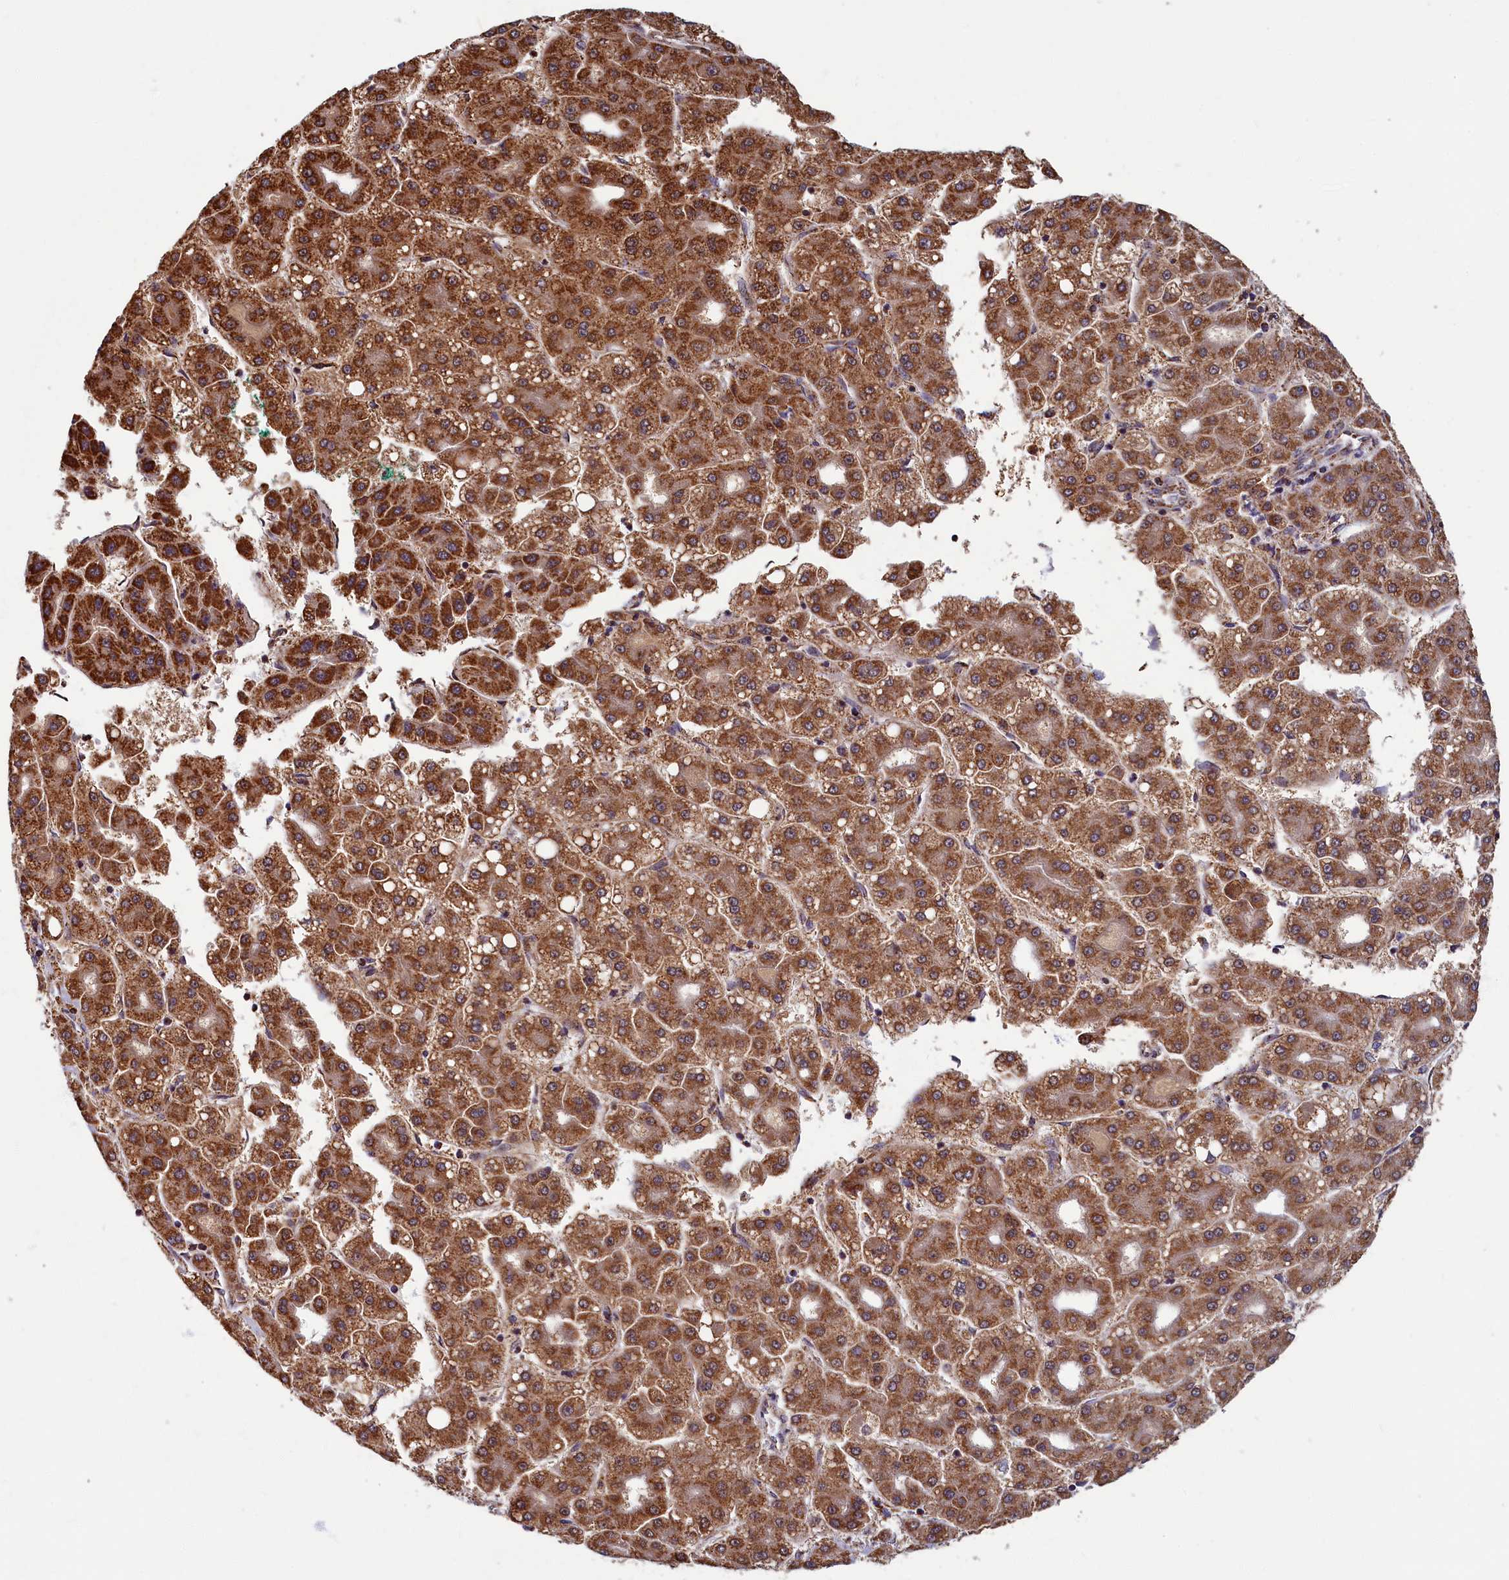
{"staining": {"intensity": "strong", "quantity": ">75%", "location": "cytoplasmic/membranous"}, "tissue": "liver cancer", "cell_type": "Tumor cells", "image_type": "cancer", "snomed": [{"axis": "morphology", "description": "Carcinoma, Hepatocellular, NOS"}, {"axis": "topography", "description": "Liver"}], "caption": "Tumor cells exhibit high levels of strong cytoplasmic/membranous positivity in approximately >75% of cells in human liver cancer (hepatocellular carcinoma).", "gene": "SPR", "patient": {"sex": "male", "age": 65}}